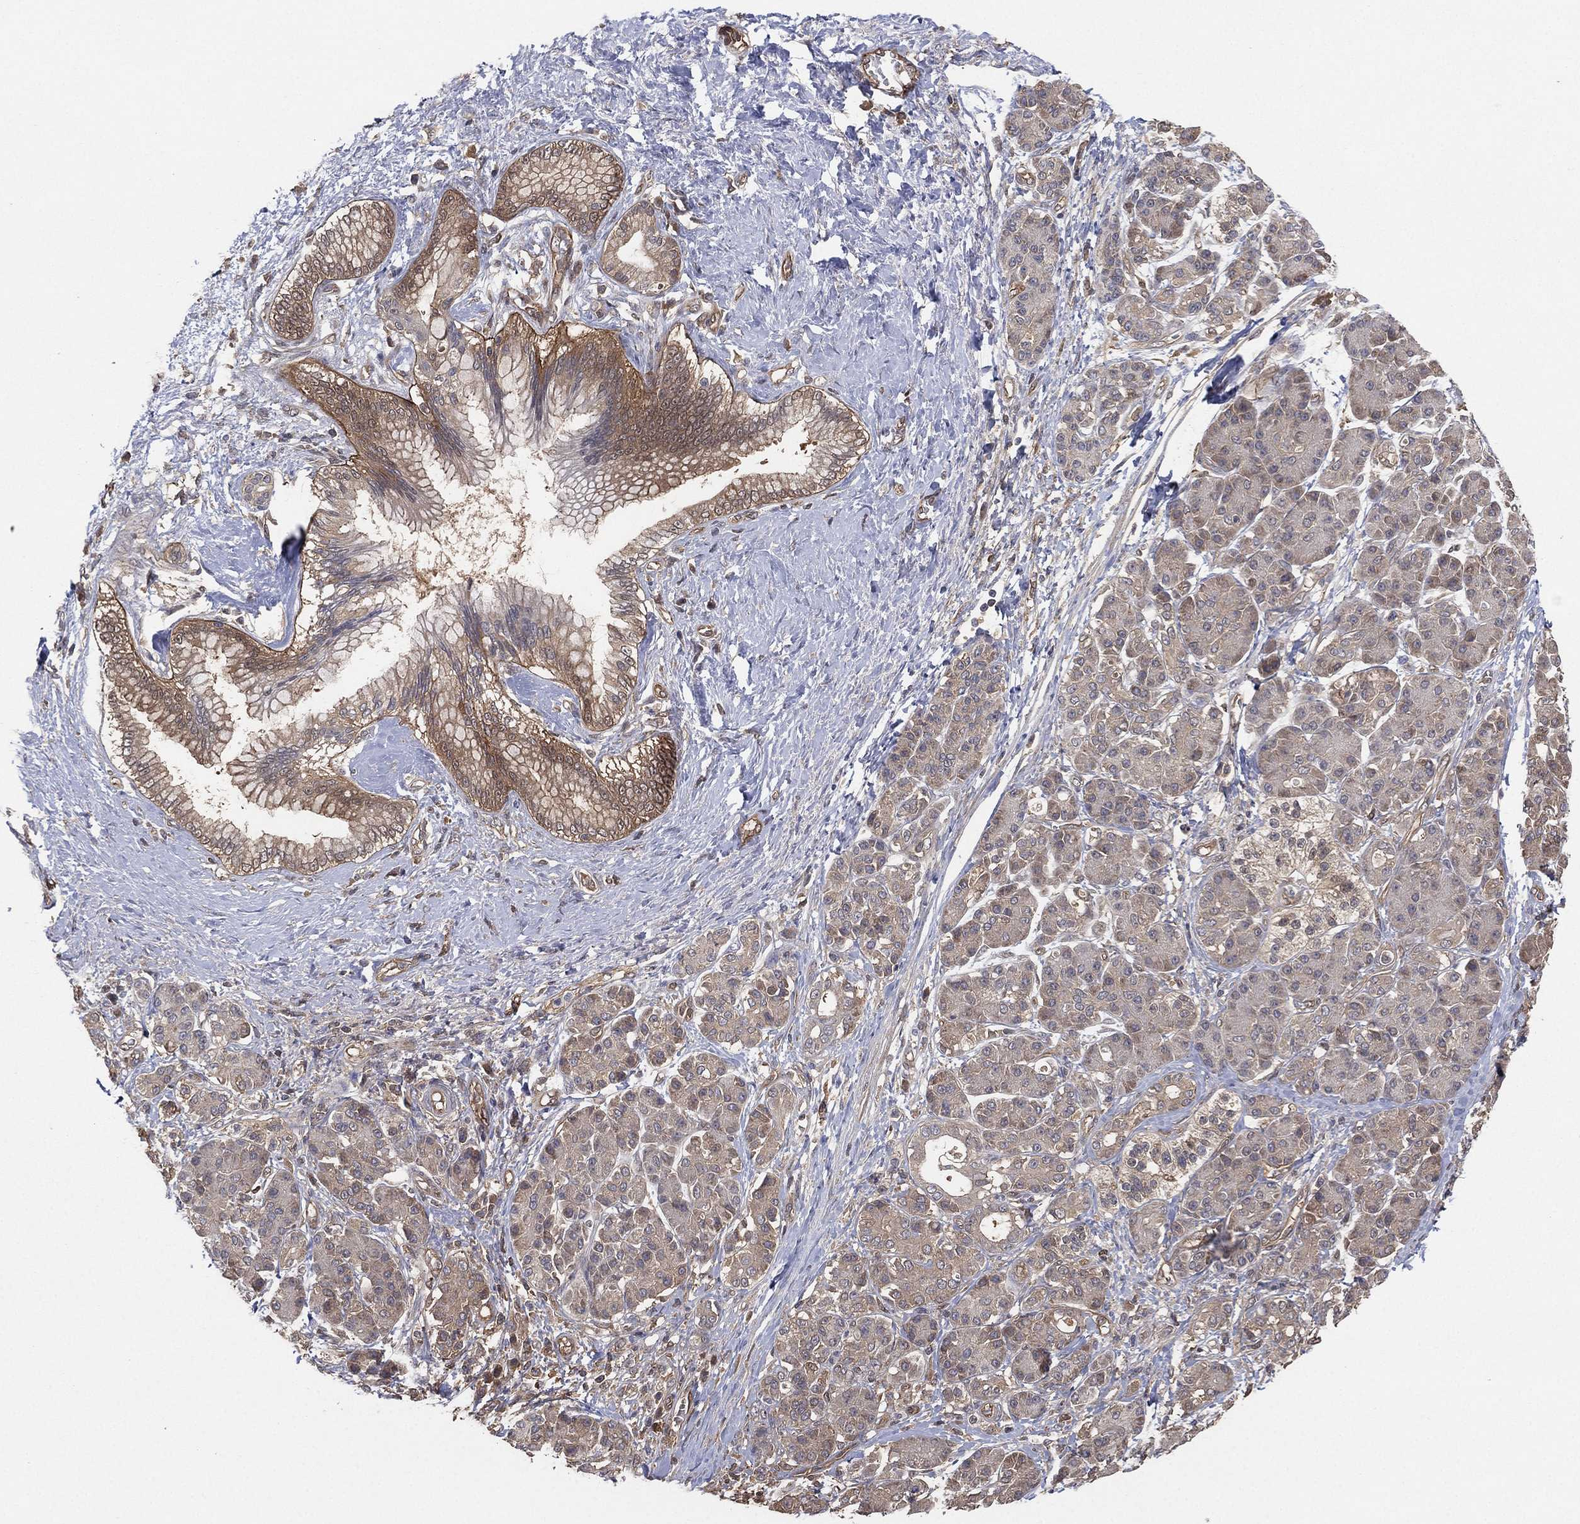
{"staining": {"intensity": "moderate", "quantity": "<25%", "location": "cytoplasmic/membranous"}, "tissue": "pancreatic cancer", "cell_type": "Tumor cells", "image_type": "cancer", "snomed": [{"axis": "morphology", "description": "Adenocarcinoma, NOS"}, {"axis": "topography", "description": "Pancreas"}], "caption": "Immunohistochemistry of human pancreatic cancer reveals low levels of moderate cytoplasmic/membranous staining in approximately <25% of tumor cells. The staining was performed using DAB to visualize the protein expression in brown, while the nuclei were stained in blue with hematoxylin (Magnification: 20x).", "gene": "PSMG4", "patient": {"sex": "female", "age": 73}}